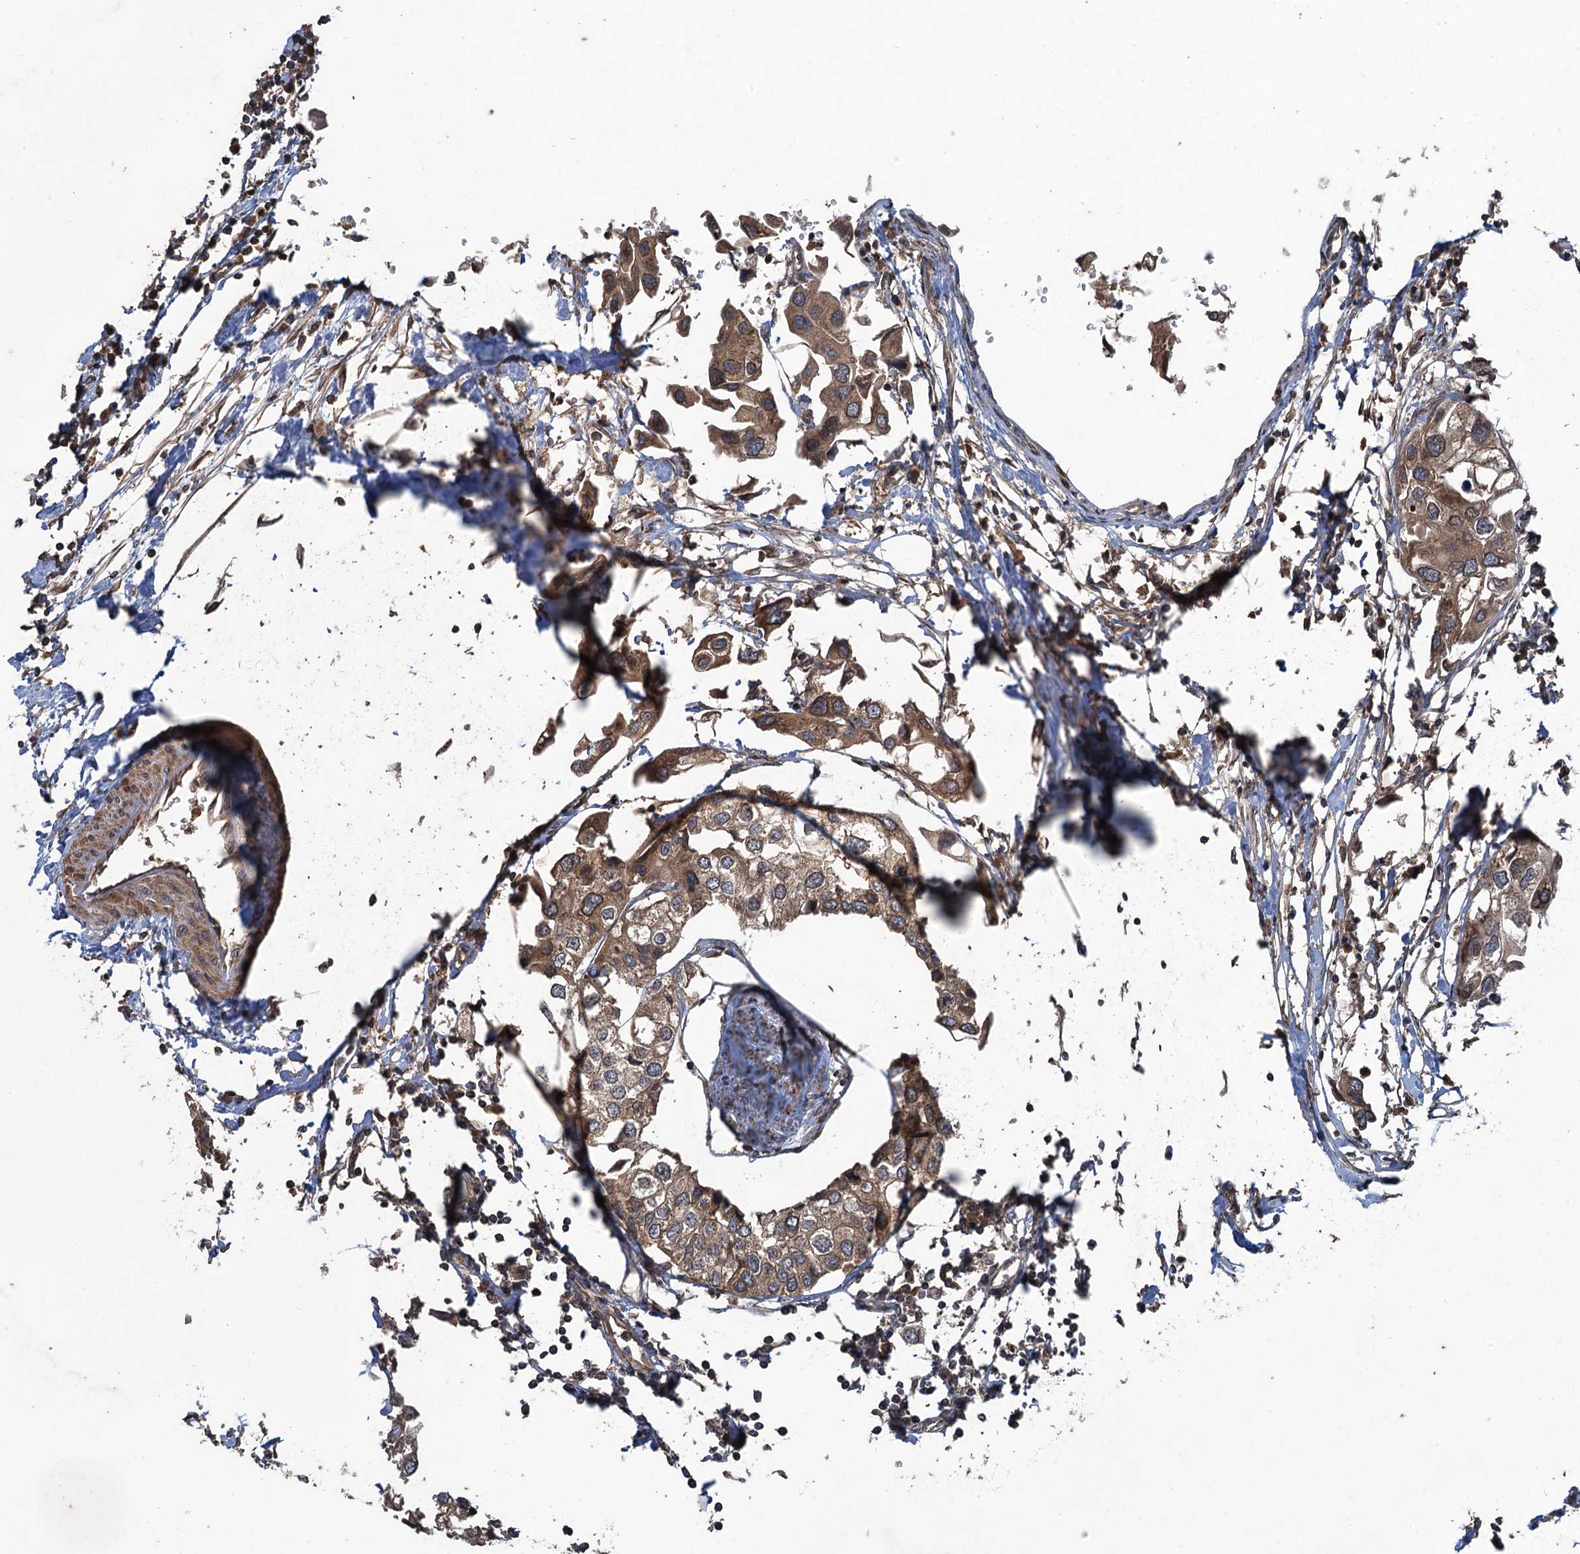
{"staining": {"intensity": "moderate", "quantity": ">75%", "location": "cytoplasmic/membranous"}, "tissue": "urothelial cancer", "cell_type": "Tumor cells", "image_type": "cancer", "snomed": [{"axis": "morphology", "description": "Urothelial carcinoma, High grade"}, {"axis": "topography", "description": "Urinary bladder"}], "caption": "Brown immunohistochemical staining in human urothelial cancer demonstrates moderate cytoplasmic/membranous staining in about >75% of tumor cells.", "gene": "GLE1", "patient": {"sex": "male", "age": 64}}